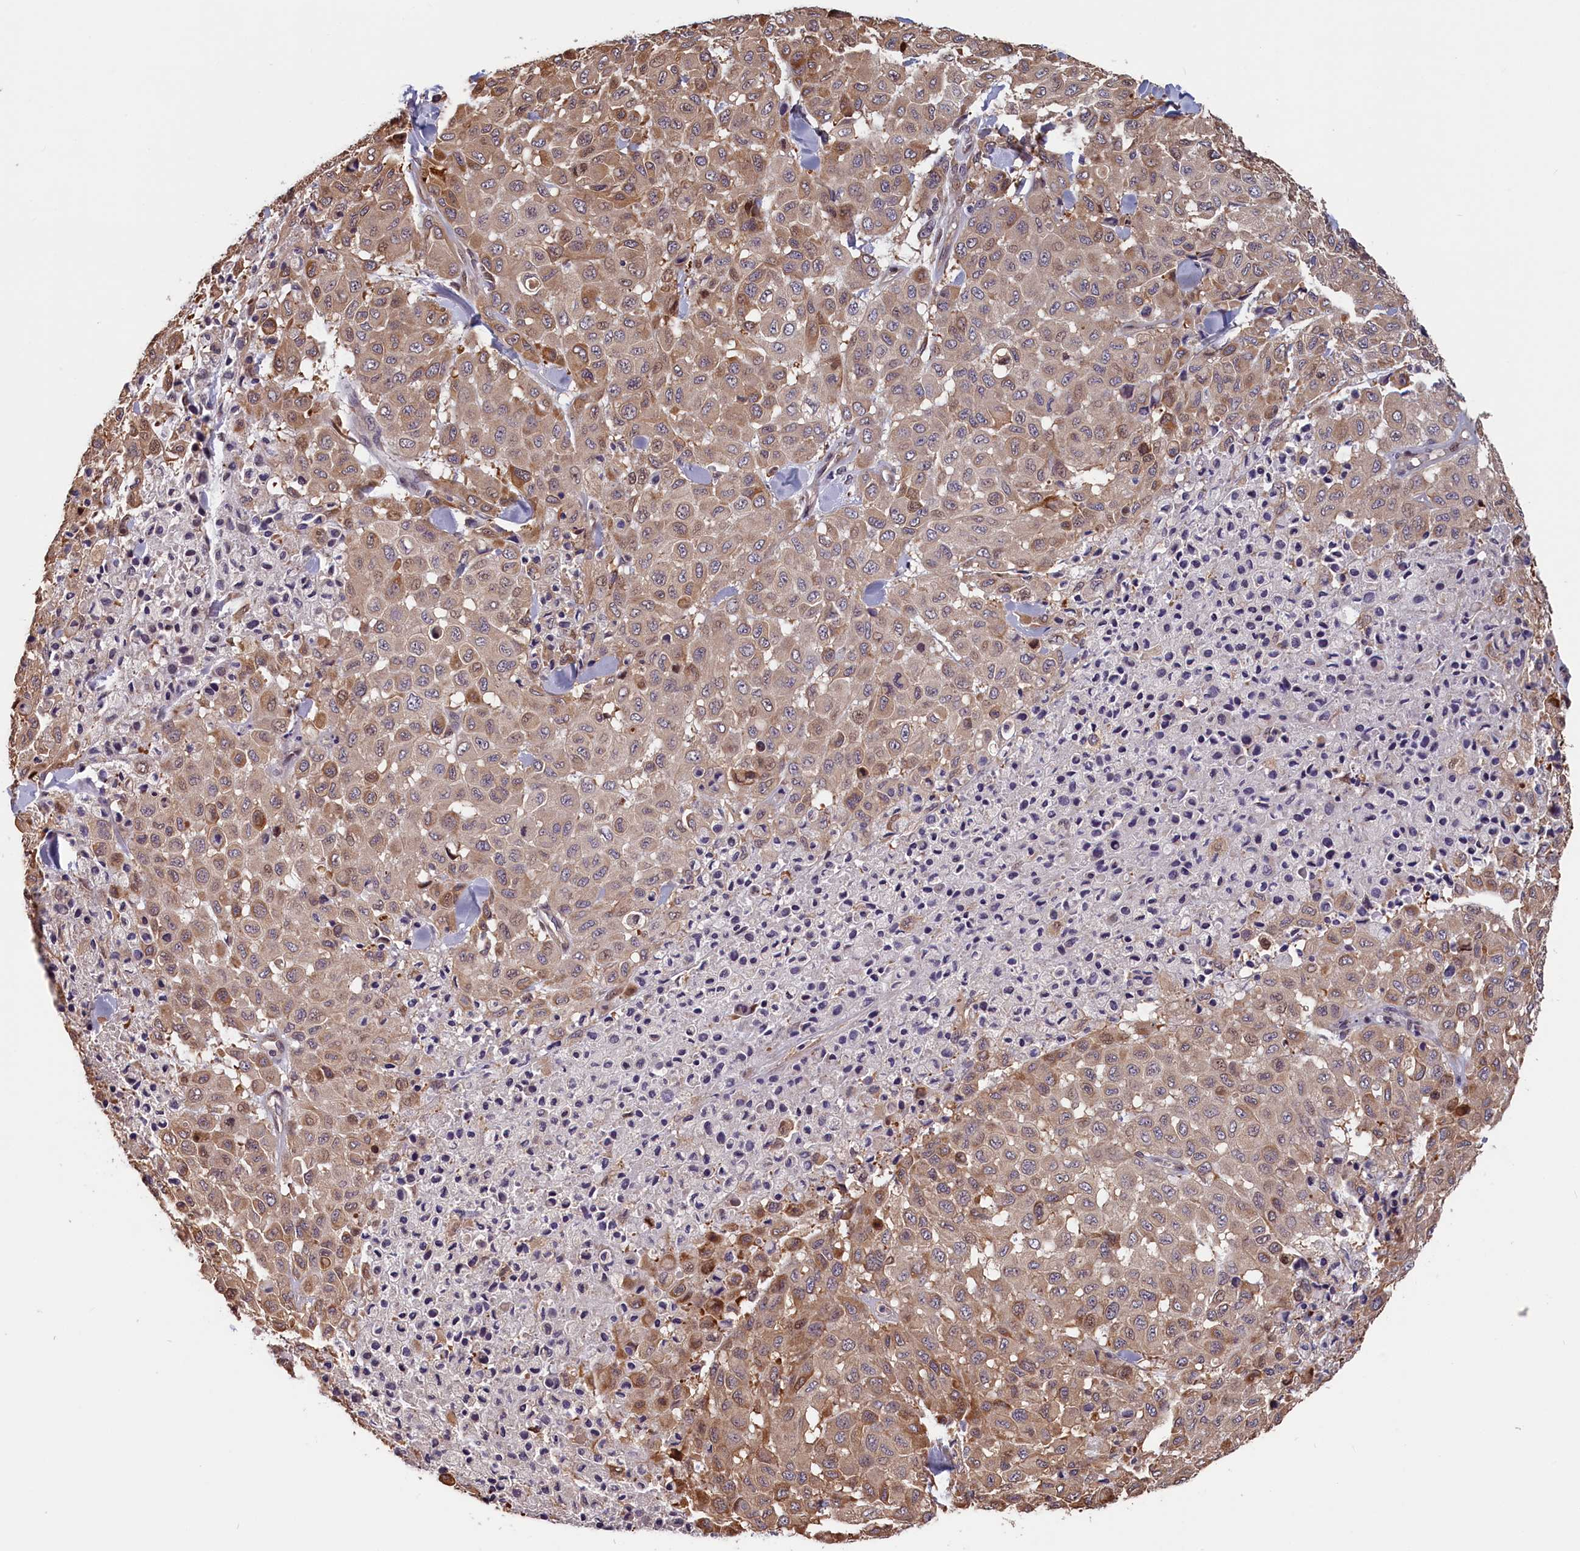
{"staining": {"intensity": "moderate", "quantity": "25%-75%", "location": "cytoplasmic/membranous"}, "tissue": "melanoma", "cell_type": "Tumor cells", "image_type": "cancer", "snomed": [{"axis": "morphology", "description": "Malignant melanoma, Metastatic site"}, {"axis": "topography", "description": "Skin"}], "caption": "Melanoma stained with DAB (3,3'-diaminobenzidine) immunohistochemistry reveals medium levels of moderate cytoplasmic/membranous staining in about 25%-75% of tumor cells.", "gene": "TMEM116", "patient": {"sex": "female", "age": 81}}